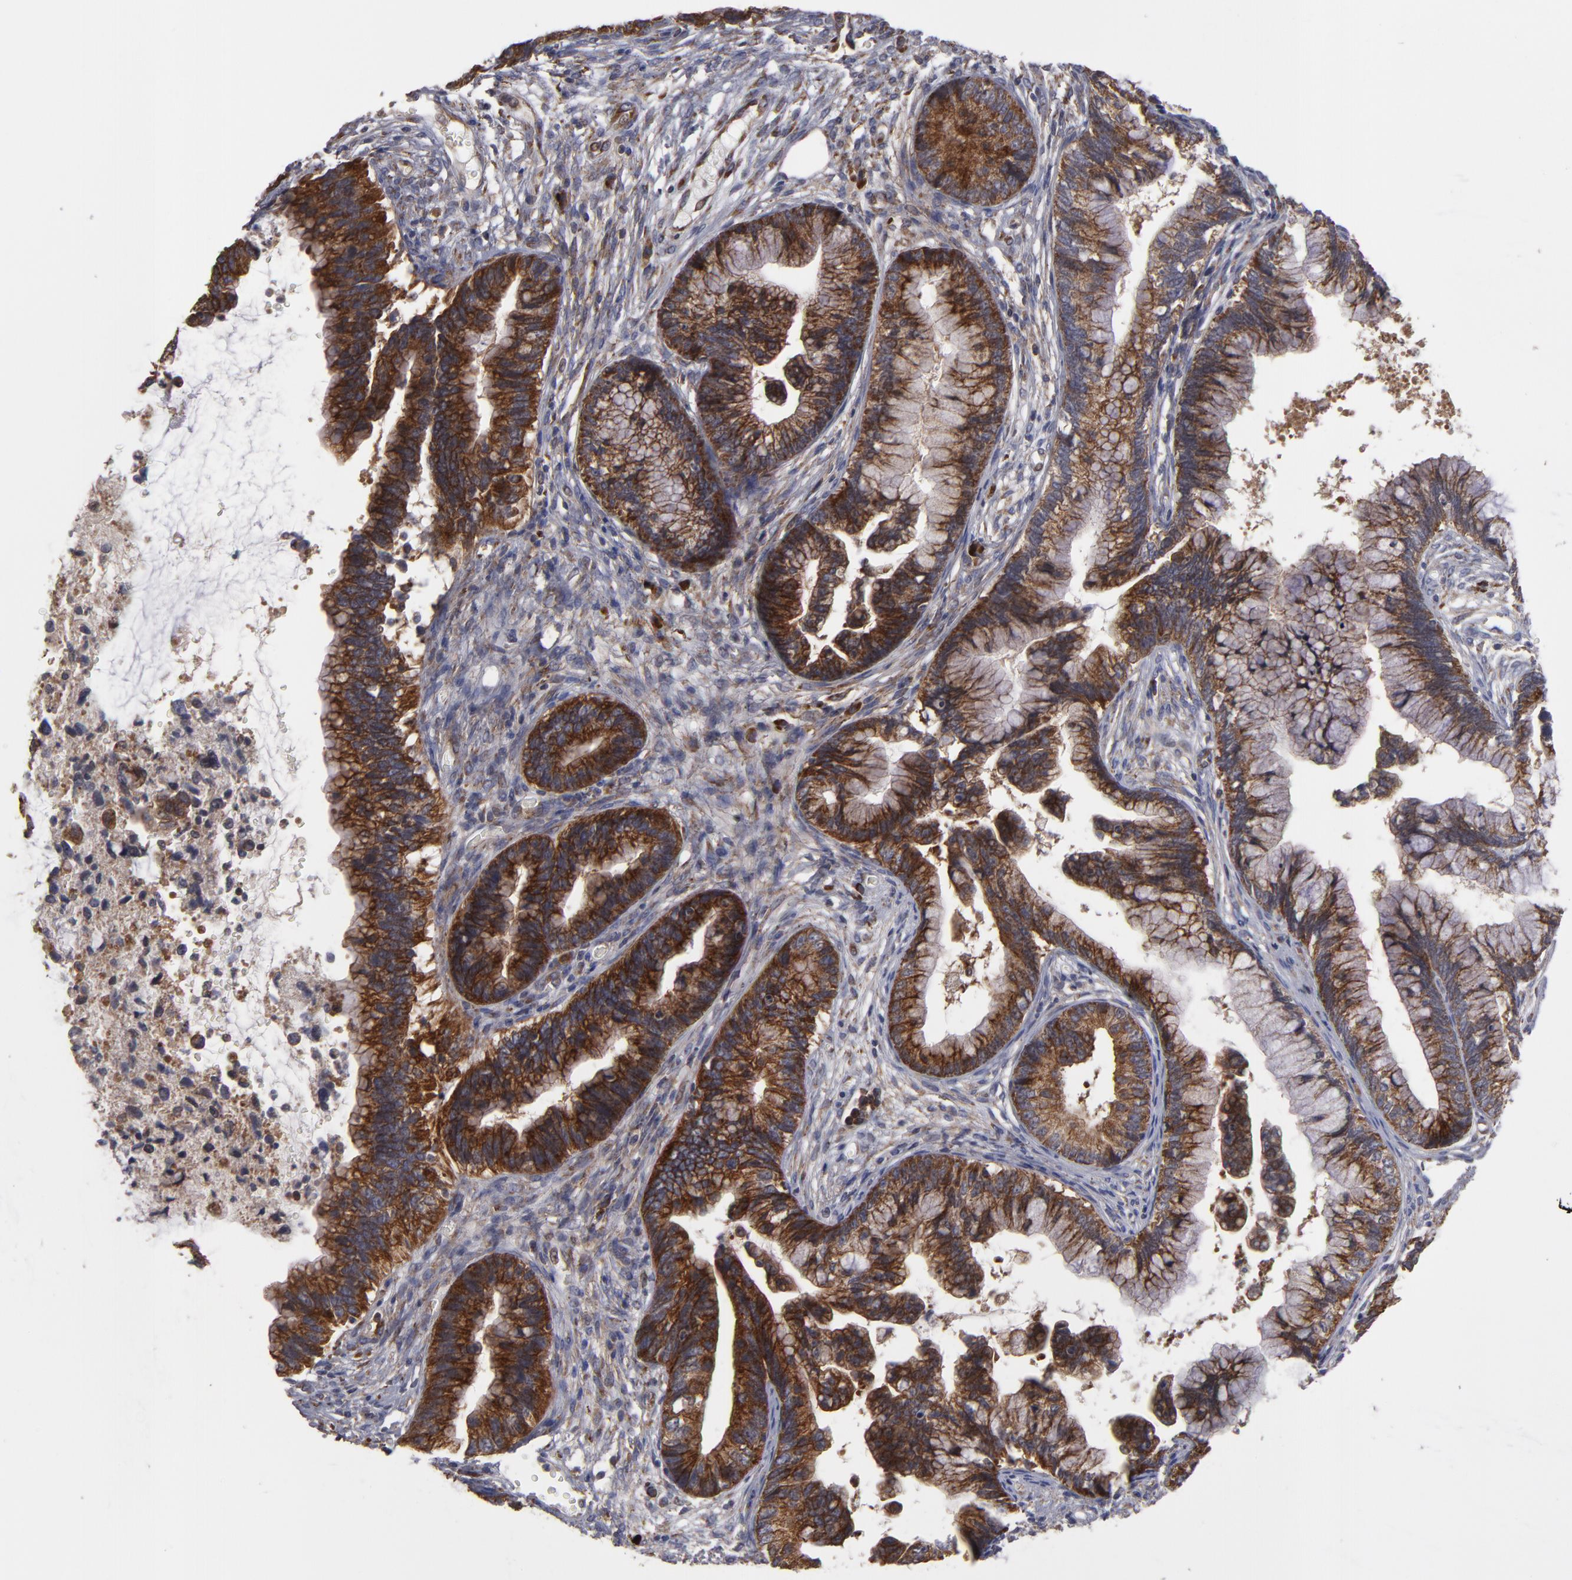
{"staining": {"intensity": "strong", "quantity": ">75%", "location": "cytoplasmic/membranous"}, "tissue": "cervical cancer", "cell_type": "Tumor cells", "image_type": "cancer", "snomed": [{"axis": "morphology", "description": "Adenocarcinoma, NOS"}, {"axis": "topography", "description": "Cervix"}], "caption": "Strong cytoplasmic/membranous protein positivity is appreciated in about >75% of tumor cells in cervical cancer (adenocarcinoma).", "gene": "SND1", "patient": {"sex": "female", "age": 44}}